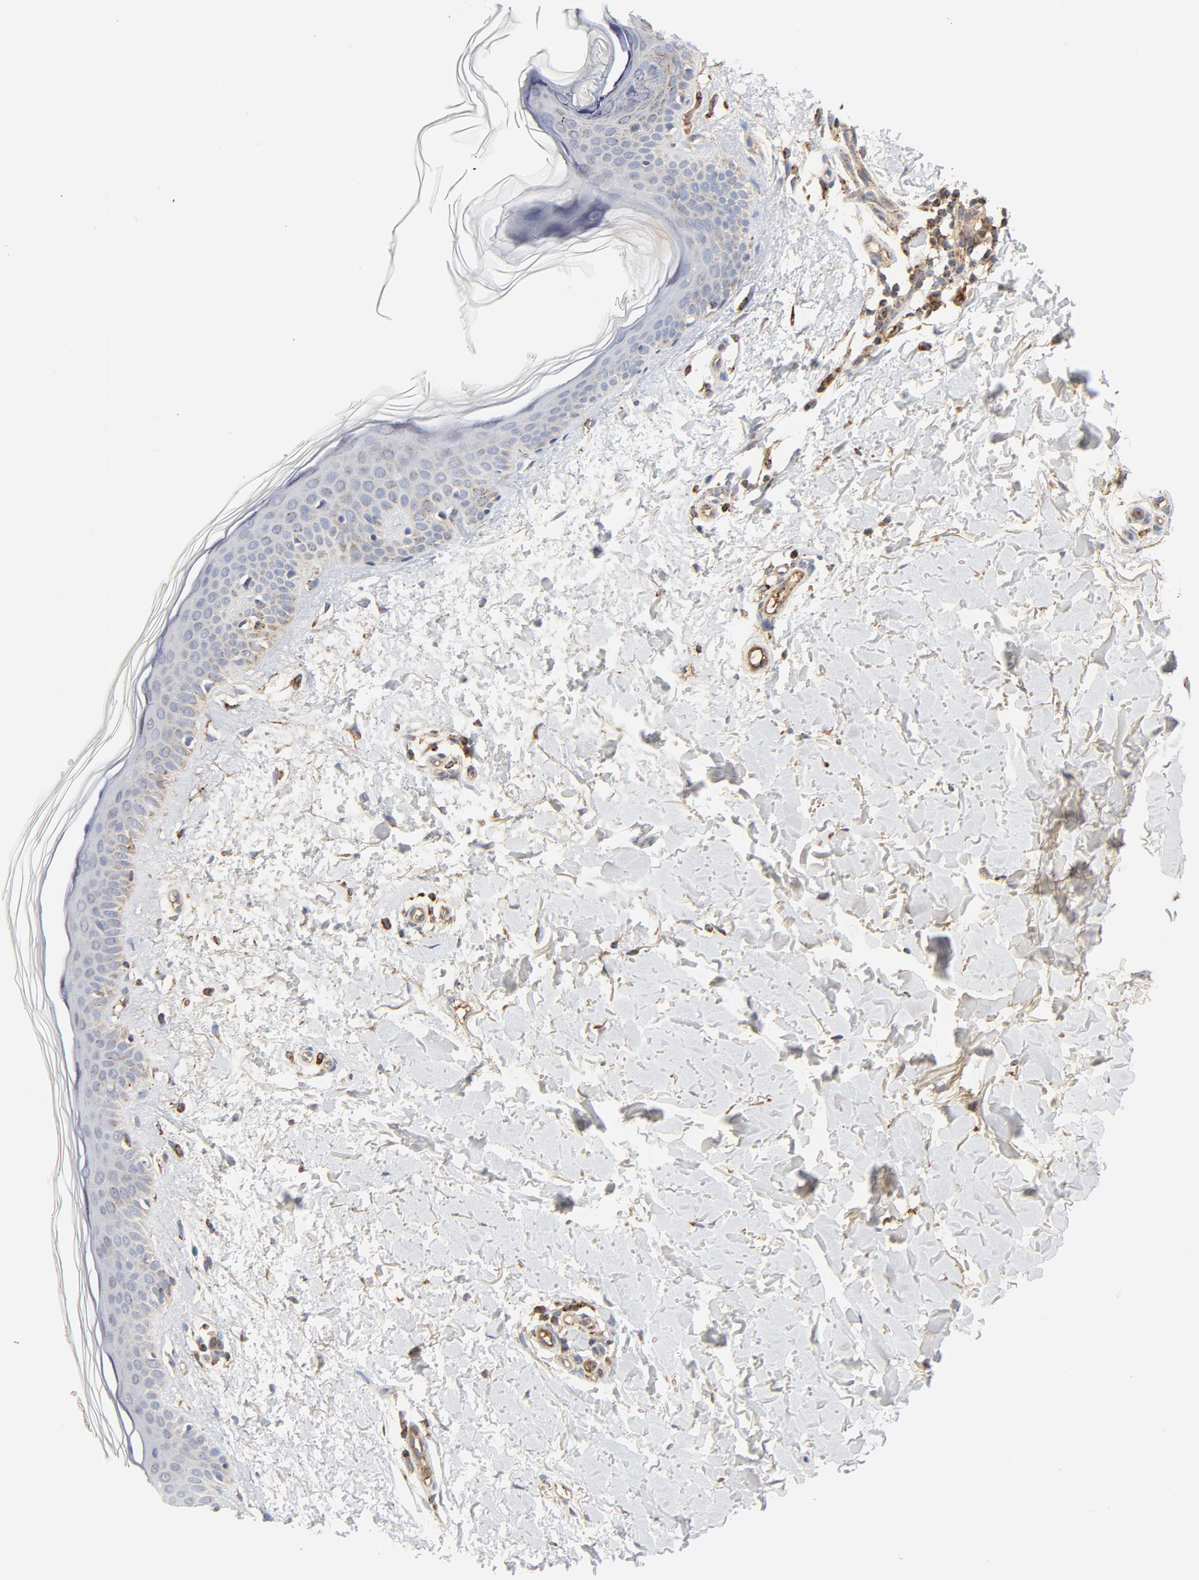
{"staining": {"intensity": "moderate", "quantity": "25%-75%", "location": "cytoplasmic/membranous"}, "tissue": "skin", "cell_type": "Fibroblasts", "image_type": "normal", "snomed": [{"axis": "morphology", "description": "Normal tissue, NOS"}, {"axis": "topography", "description": "Skin"}], "caption": "The immunohistochemical stain labels moderate cytoplasmic/membranous positivity in fibroblasts of normal skin. Using DAB (3,3'-diaminobenzidine) (brown) and hematoxylin (blue) stains, captured at high magnification using brightfield microscopy.", "gene": "PCNX4", "patient": {"sex": "female", "age": 56}}